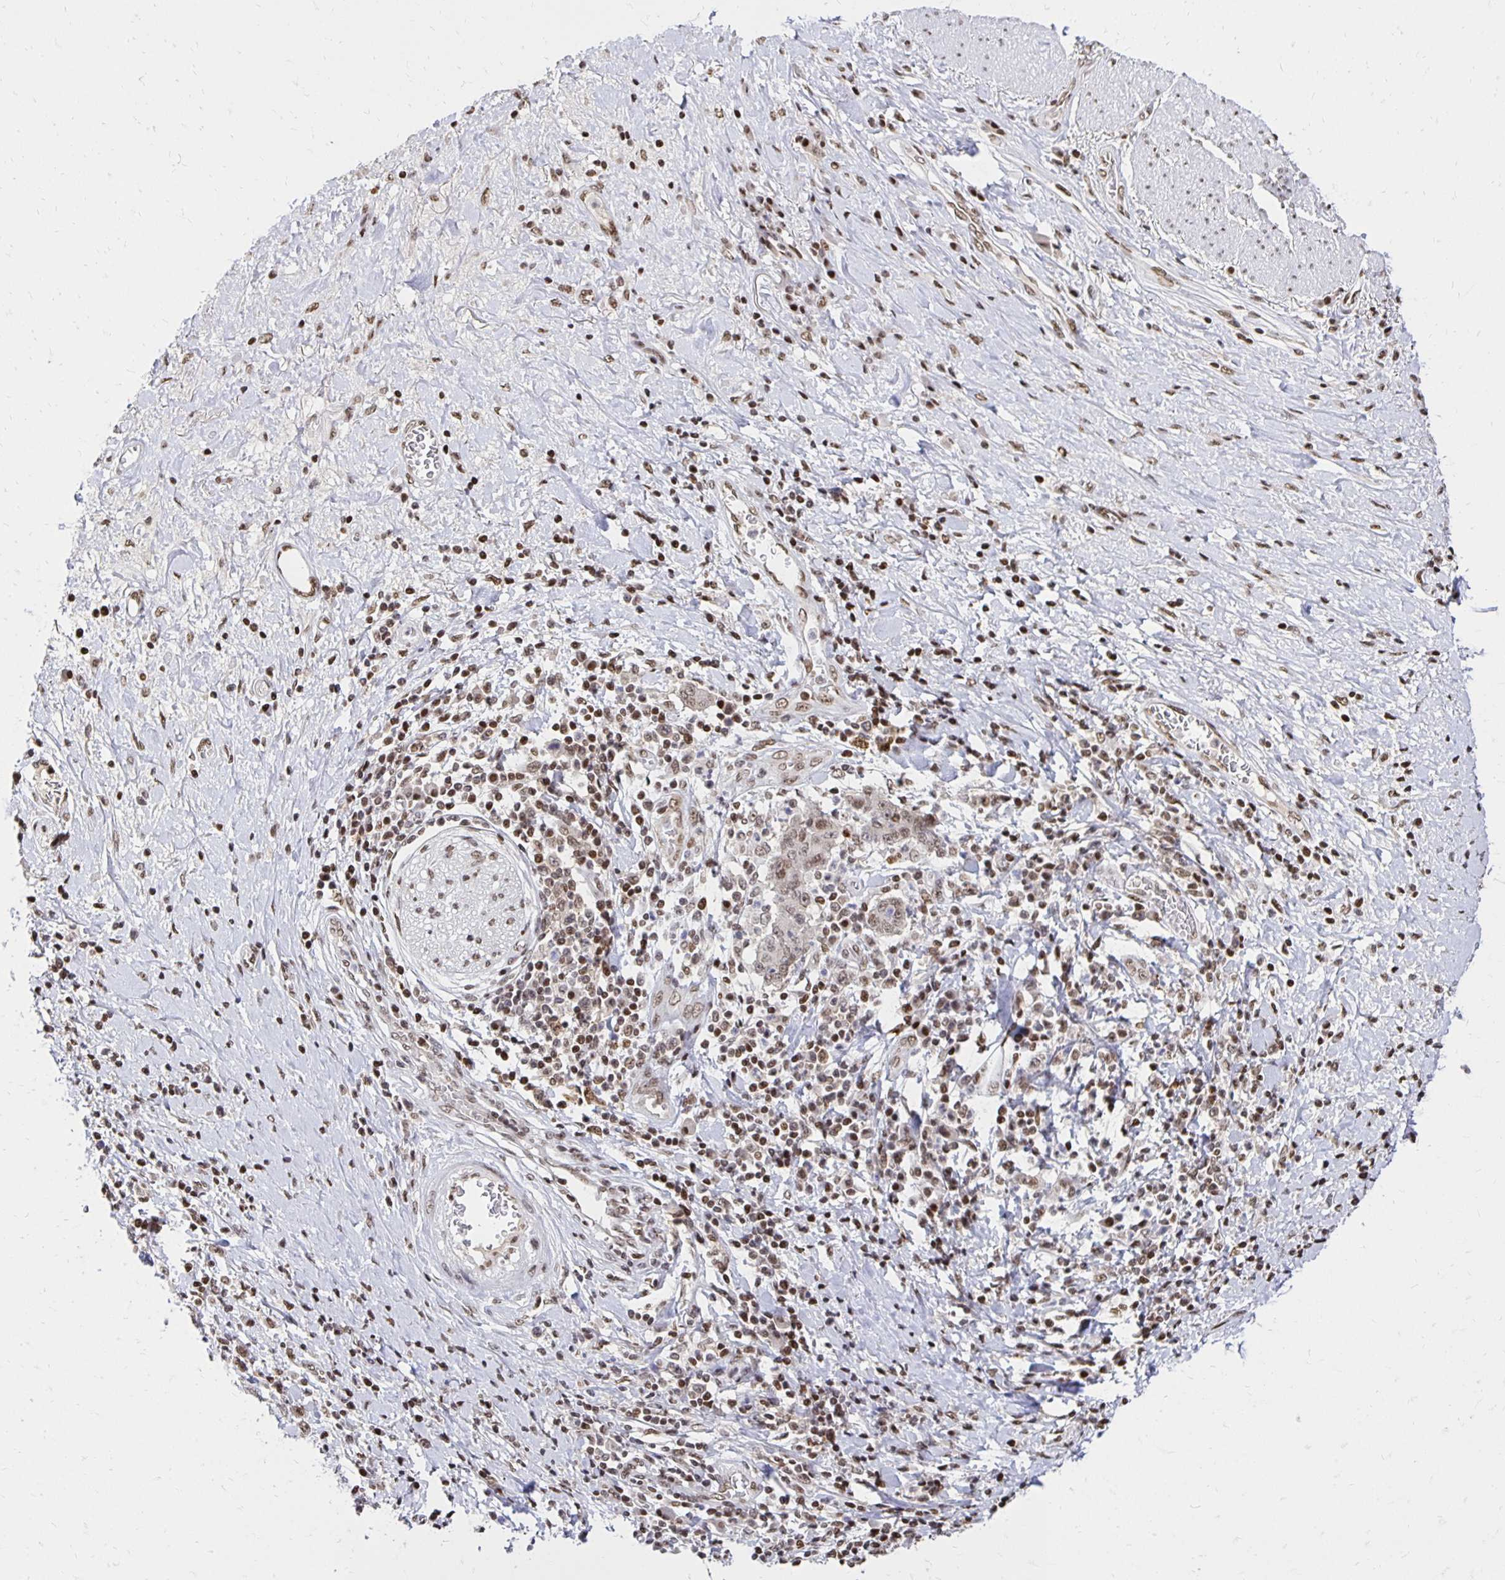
{"staining": {"intensity": "moderate", "quantity": ">75%", "location": "nuclear"}, "tissue": "stomach cancer", "cell_type": "Tumor cells", "image_type": "cancer", "snomed": [{"axis": "morphology", "description": "Normal tissue, NOS"}, {"axis": "morphology", "description": "Adenocarcinoma, NOS"}, {"axis": "topography", "description": "Stomach, upper"}, {"axis": "topography", "description": "Stomach"}], "caption": "High-magnification brightfield microscopy of stomach cancer stained with DAB (3,3'-diaminobenzidine) (brown) and counterstained with hematoxylin (blue). tumor cells exhibit moderate nuclear positivity is present in about>75% of cells.", "gene": "ZNF579", "patient": {"sex": "male", "age": 59}}